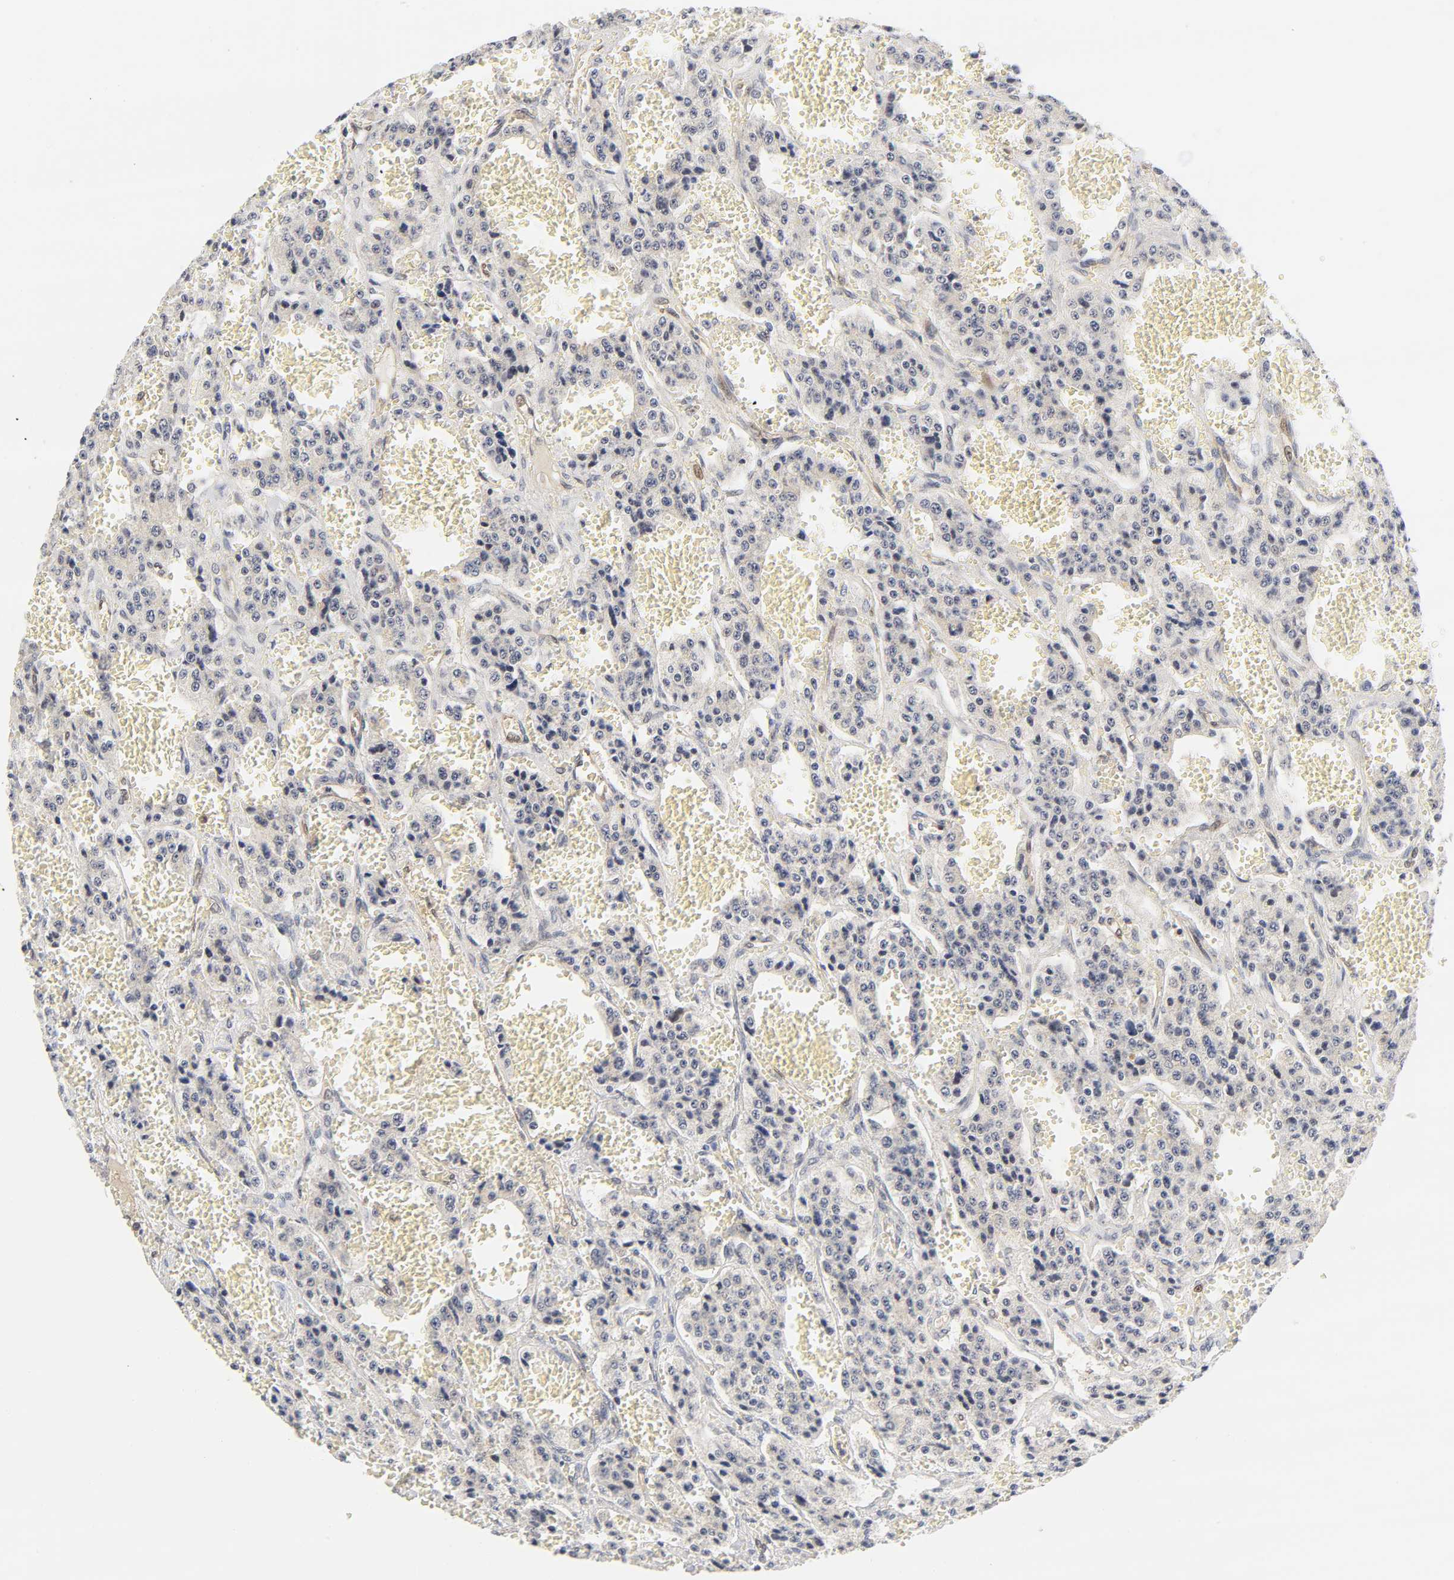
{"staining": {"intensity": "negative", "quantity": "none", "location": "none"}, "tissue": "carcinoid", "cell_type": "Tumor cells", "image_type": "cancer", "snomed": [{"axis": "morphology", "description": "Carcinoid, malignant, NOS"}, {"axis": "topography", "description": "Small intestine"}], "caption": "Human carcinoid stained for a protein using immunohistochemistry exhibits no staining in tumor cells.", "gene": "CDC37", "patient": {"sex": "male", "age": 52}}